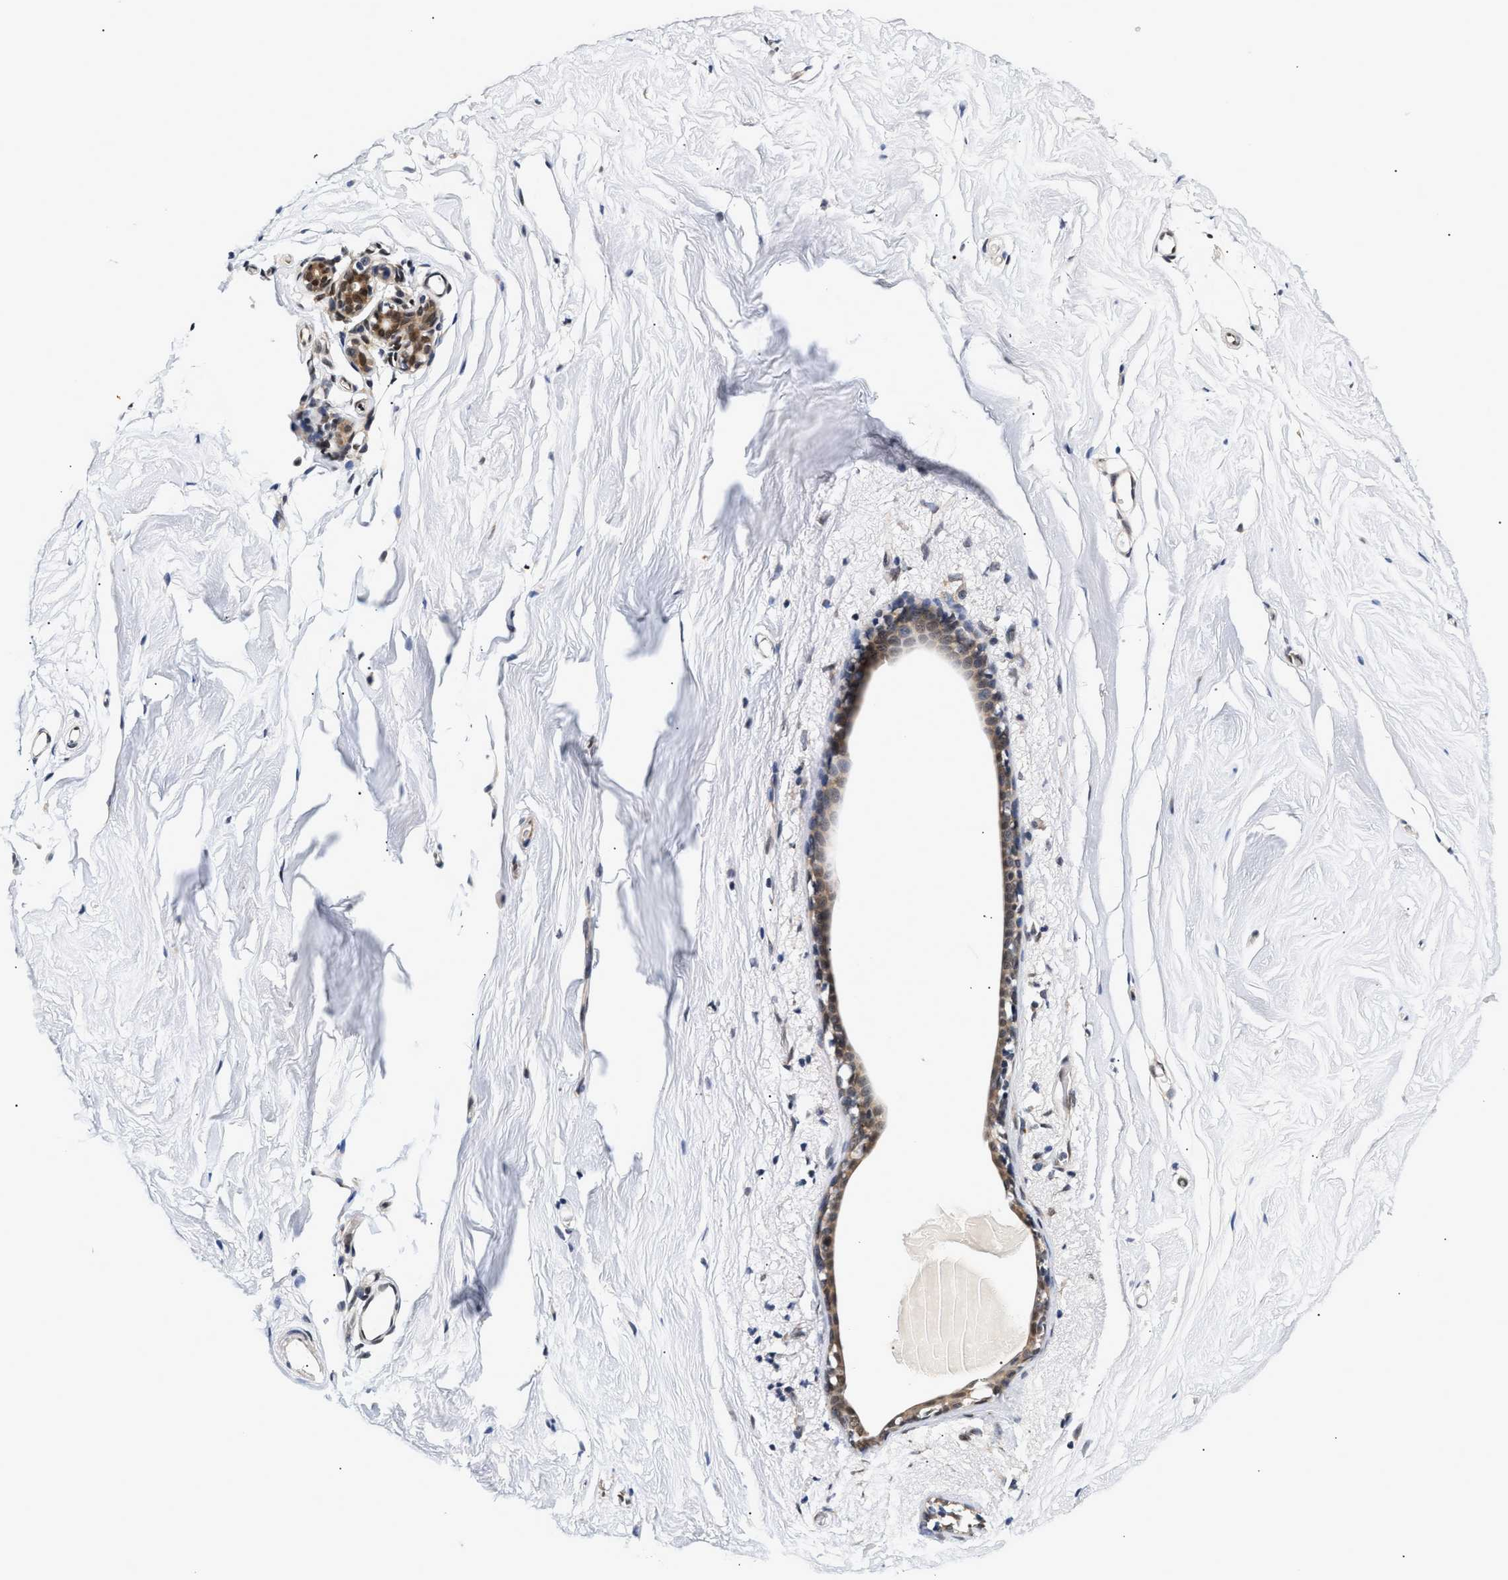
{"staining": {"intensity": "negative", "quantity": "none", "location": "none"}, "tissue": "breast", "cell_type": "Adipocytes", "image_type": "normal", "snomed": [{"axis": "morphology", "description": "Normal tissue, NOS"}, {"axis": "topography", "description": "Breast"}], "caption": "High magnification brightfield microscopy of unremarkable breast stained with DAB (brown) and counterstained with hematoxylin (blue): adipocytes show no significant expression. The staining was performed using DAB (3,3'-diaminobenzidine) to visualize the protein expression in brown, while the nuclei were stained in blue with hematoxylin (Magnification: 20x).", "gene": "THOC1", "patient": {"sex": "female", "age": 62}}